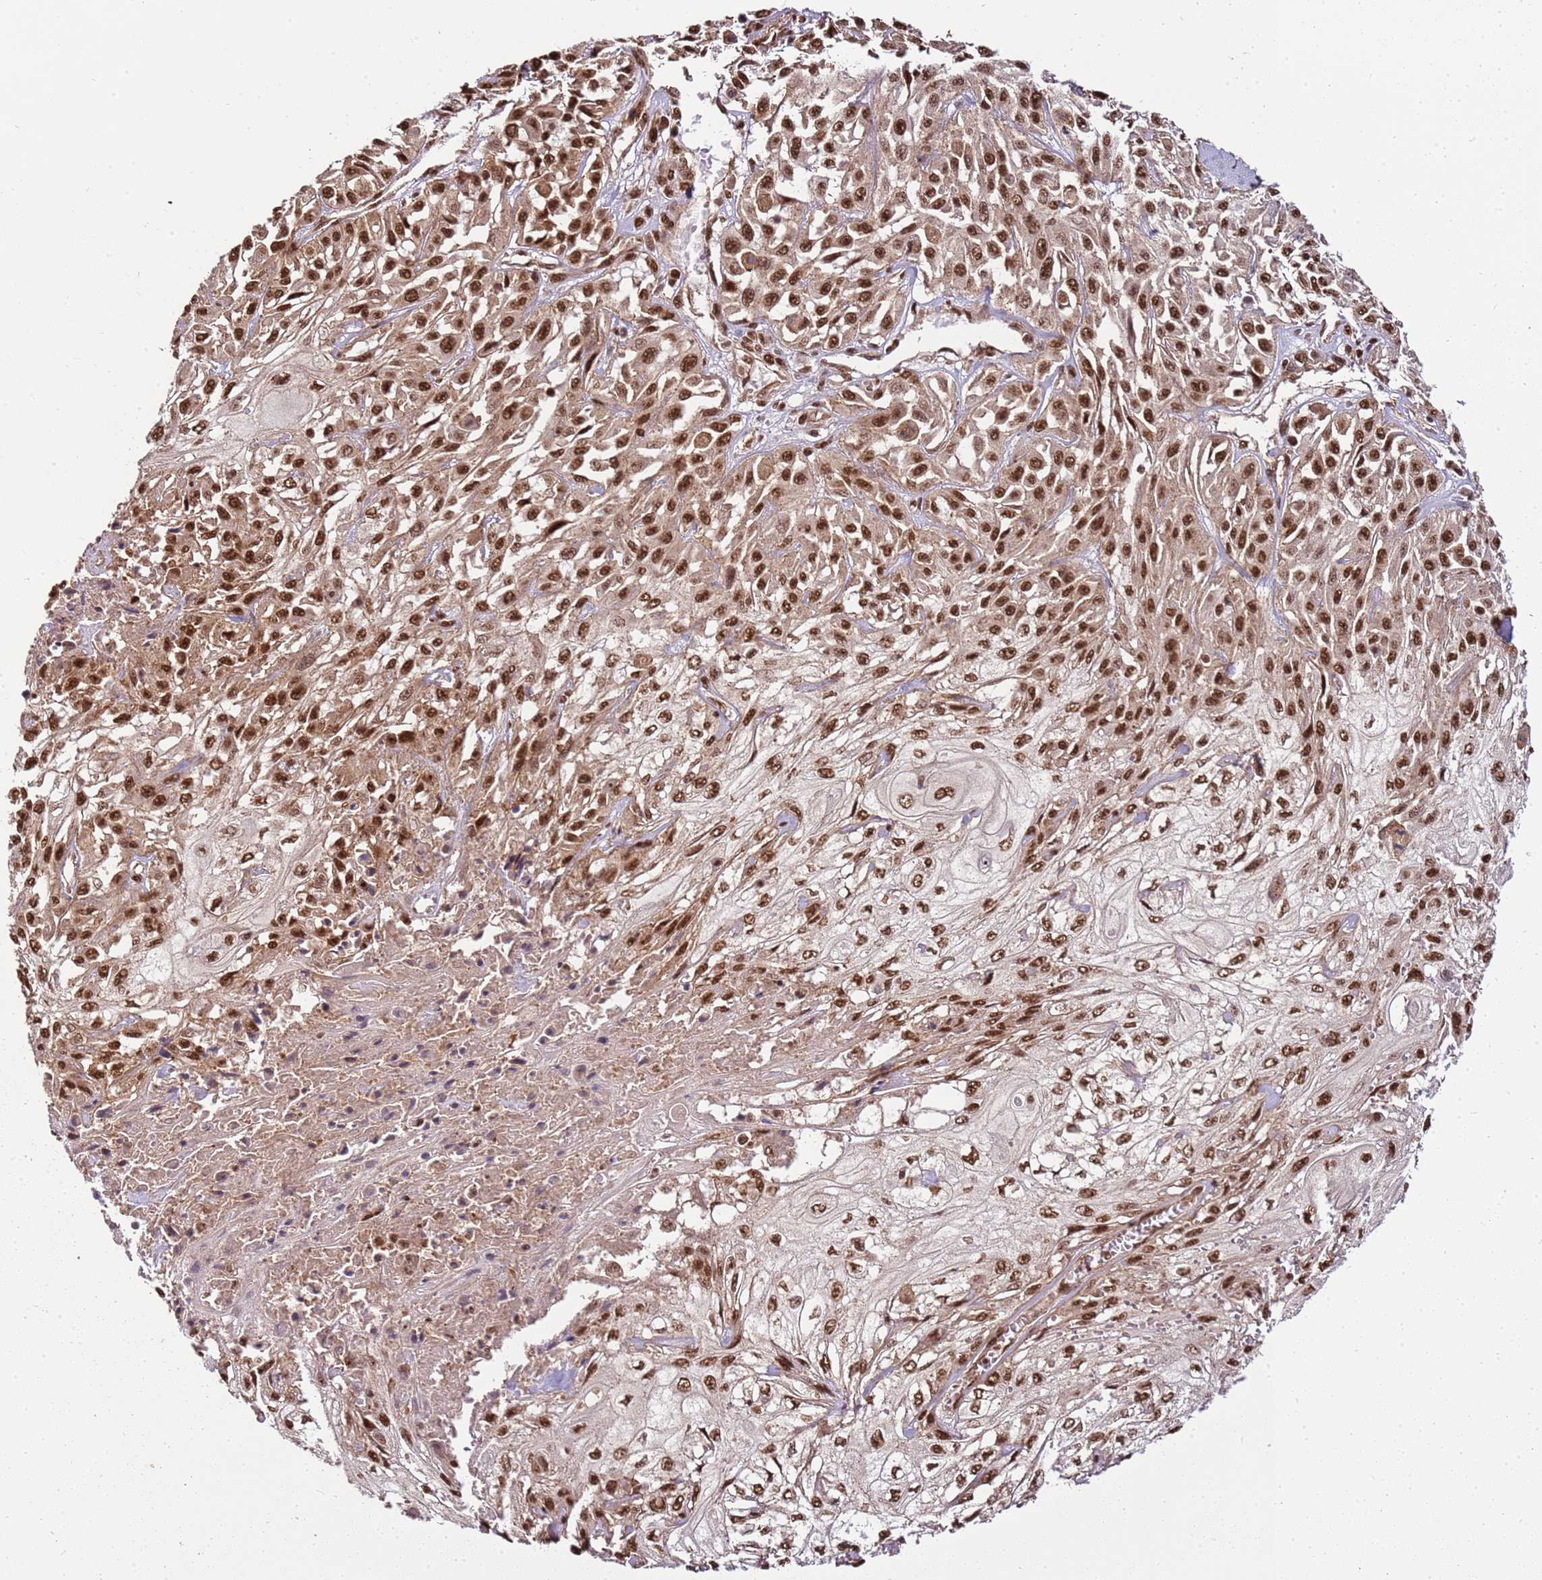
{"staining": {"intensity": "moderate", "quantity": ">75%", "location": "nuclear"}, "tissue": "skin cancer", "cell_type": "Tumor cells", "image_type": "cancer", "snomed": [{"axis": "morphology", "description": "Squamous cell carcinoma, NOS"}, {"axis": "morphology", "description": "Squamous cell carcinoma, metastatic, NOS"}, {"axis": "topography", "description": "Skin"}, {"axis": "topography", "description": "Lymph node"}], "caption": "Metastatic squamous cell carcinoma (skin) stained for a protein (brown) reveals moderate nuclear positive staining in about >75% of tumor cells.", "gene": "ZBTB12", "patient": {"sex": "male", "age": 75}}